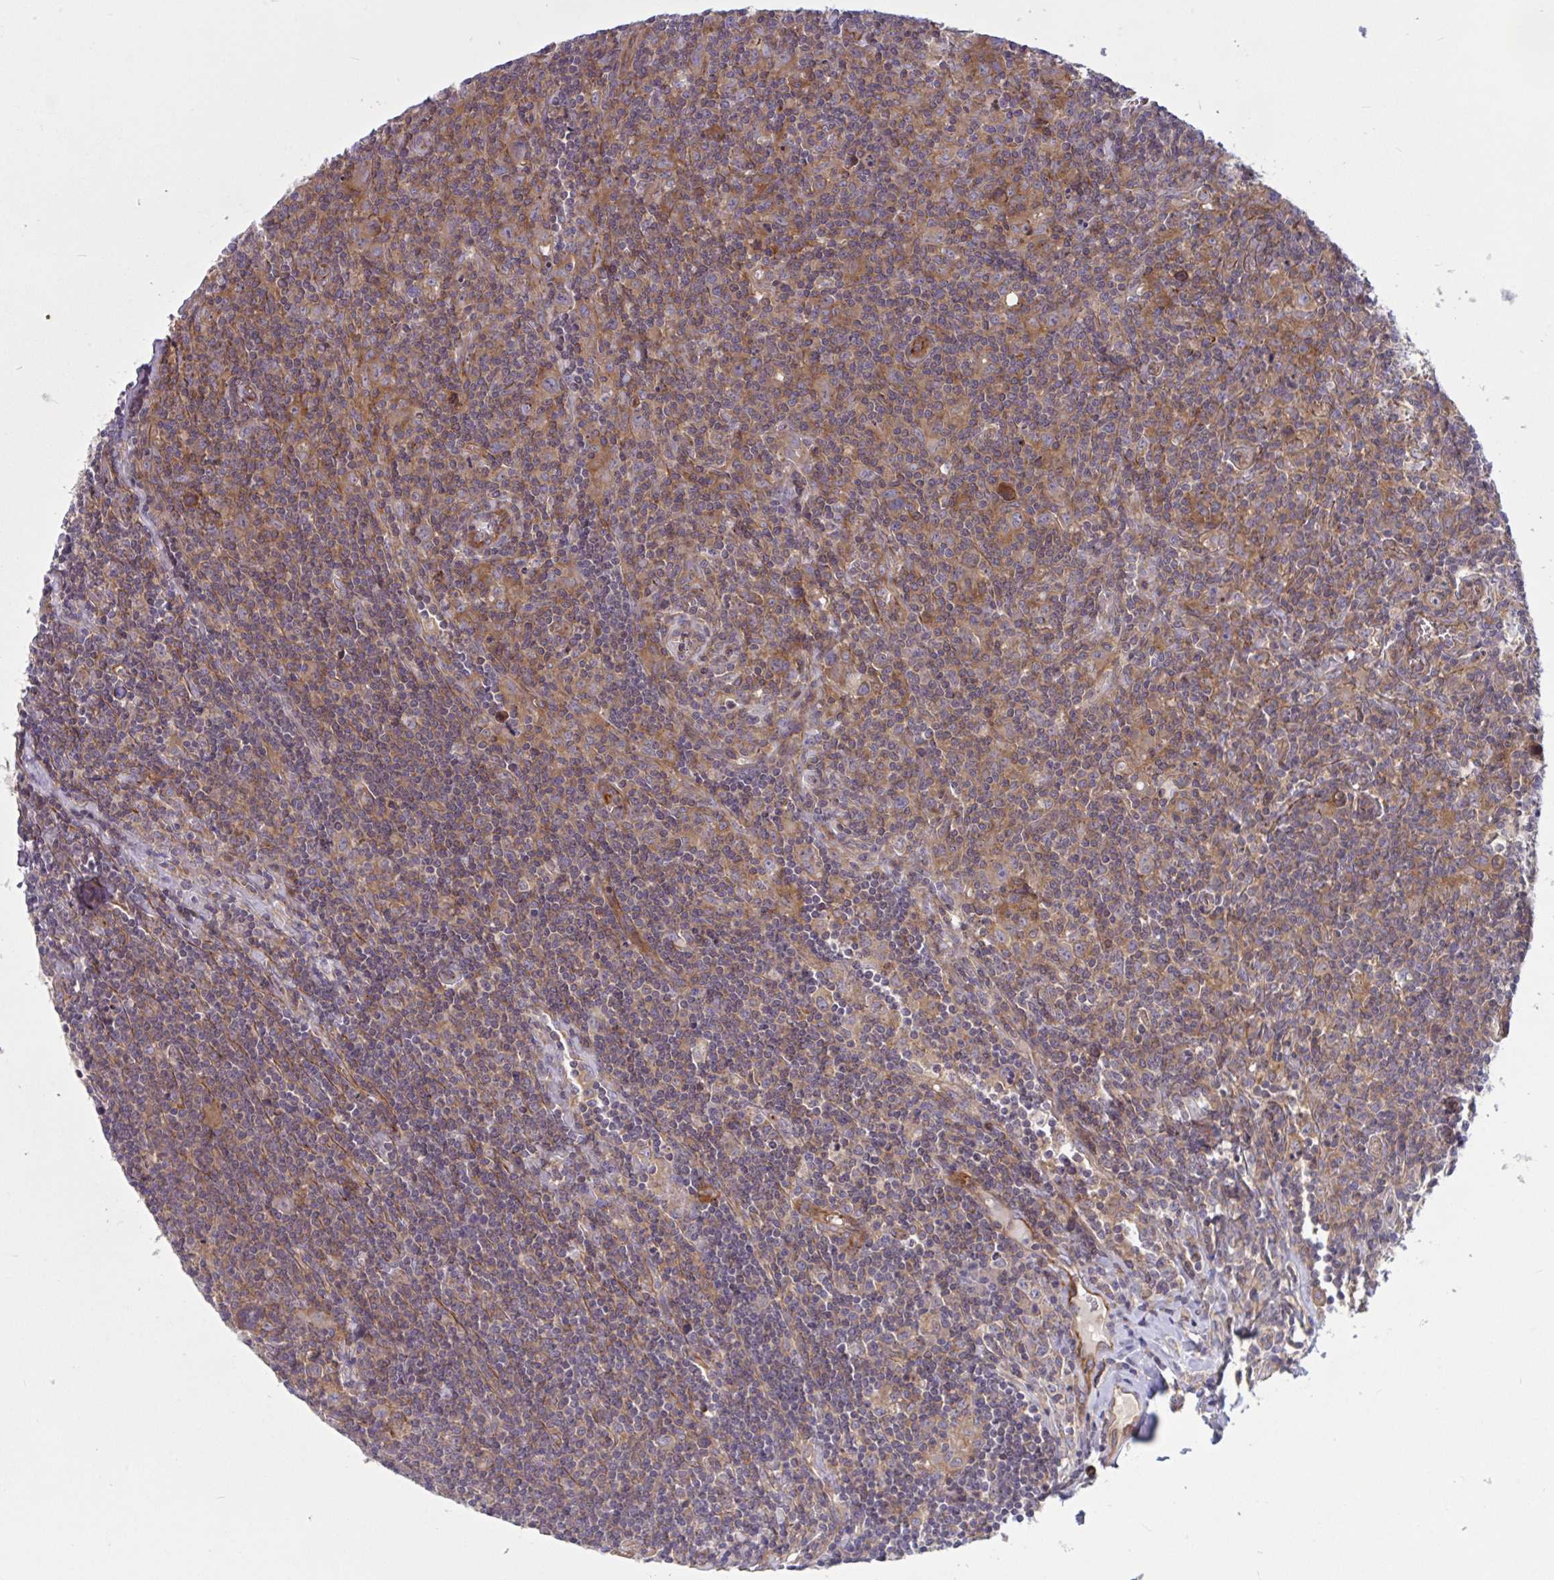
{"staining": {"intensity": "moderate", "quantity": "25%-75%", "location": "cytoplasmic/membranous"}, "tissue": "lymphoma", "cell_type": "Tumor cells", "image_type": "cancer", "snomed": [{"axis": "morphology", "description": "Hodgkin's disease, NOS"}, {"axis": "topography", "description": "Lymph node"}], "caption": "A micrograph showing moderate cytoplasmic/membranous positivity in about 25%-75% of tumor cells in Hodgkin's disease, as visualized by brown immunohistochemical staining.", "gene": "TANK", "patient": {"sex": "female", "age": 18}}